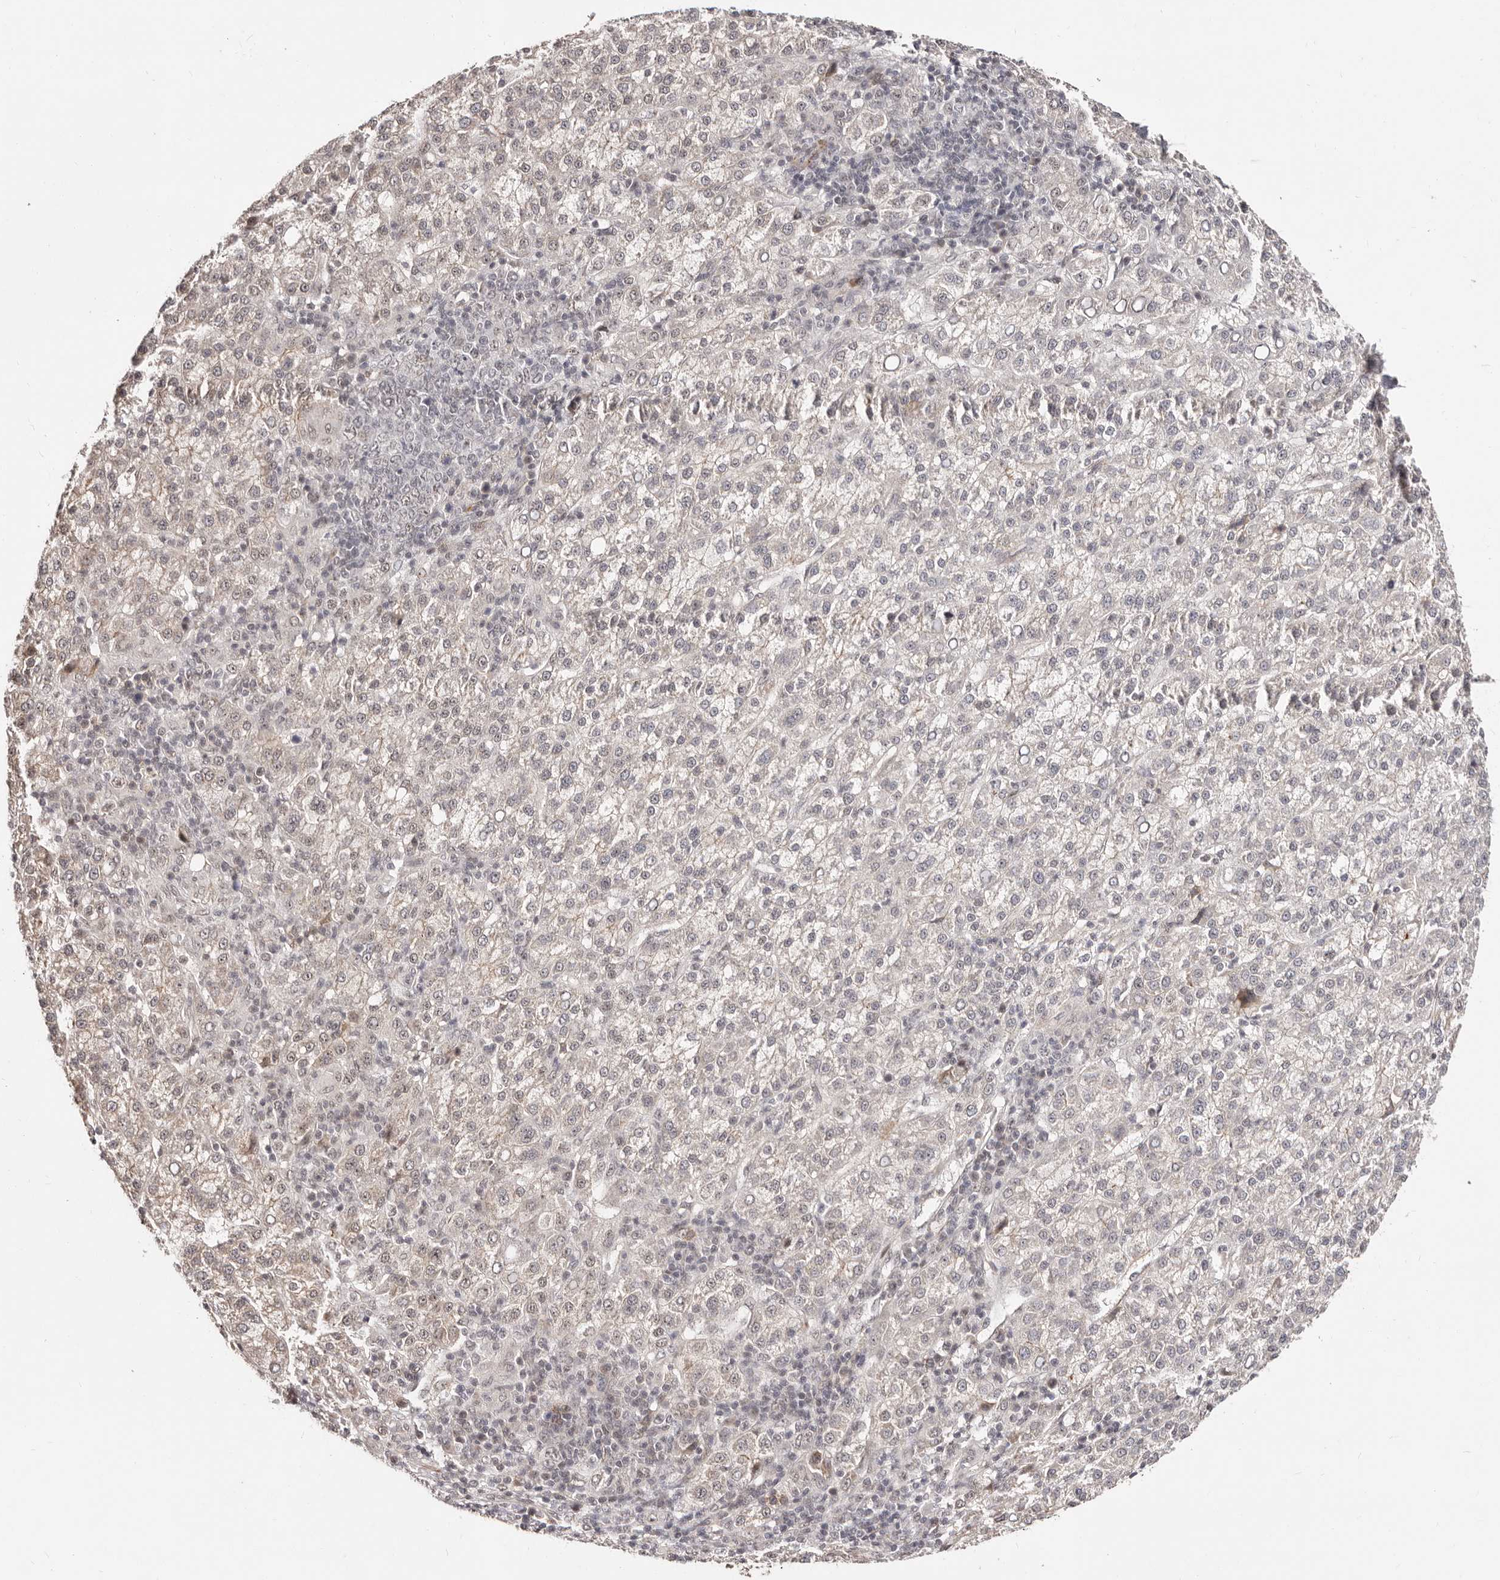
{"staining": {"intensity": "negative", "quantity": "none", "location": "none"}, "tissue": "liver cancer", "cell_type": "Tumor cells", "image_type": "cancer", "snomed": [{"axis": "morphology", "description": "Carcinoma, Hepatocellular, NOS"}, {"axis": "topography", "description": "Liver"}], "caption": "Immunohistochemical staining of human liver cancer demonstrates no significant staining in tumor cells.", "gene": "SRCAP", "patient": {"sex": "female", "age": 58}}